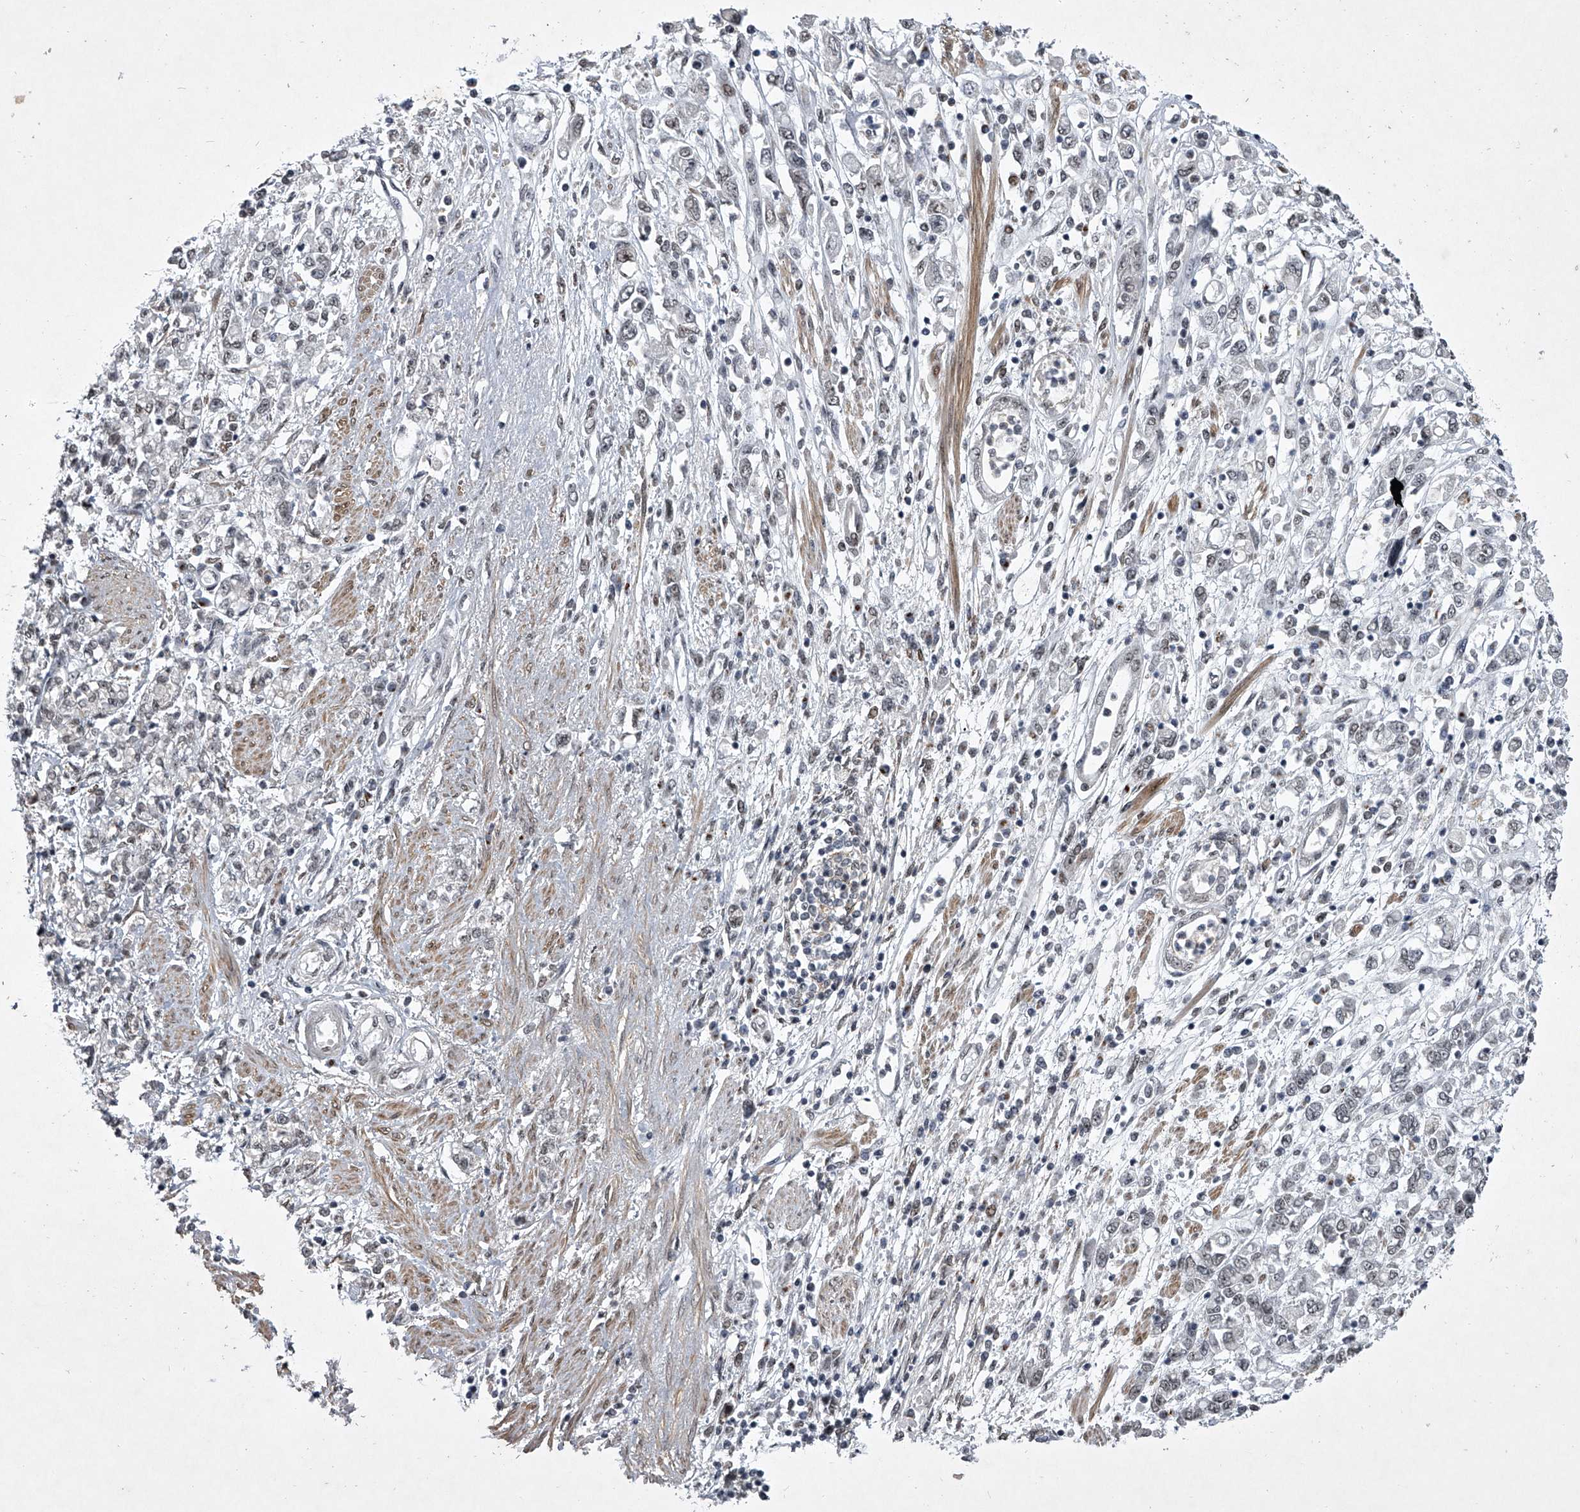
{"staining": {"intensity": "negative", "quantity": "none", "location": "none"}, "tissue": "stomach cancer", "cell_type": "Tumor cells", "image_type": "cancer", "snomed": [{"axis": "morphology", "description": "Adenocarcinoma, NOS"}, {"axis": "topography", "description": "Stomach"}], "caption": "IHC image of human stomach cancer stained for a protein (brown), which displays no expression in tumor cells.", "gene": "MLLT1", "patient": {"sex": "female", "age": 76}}